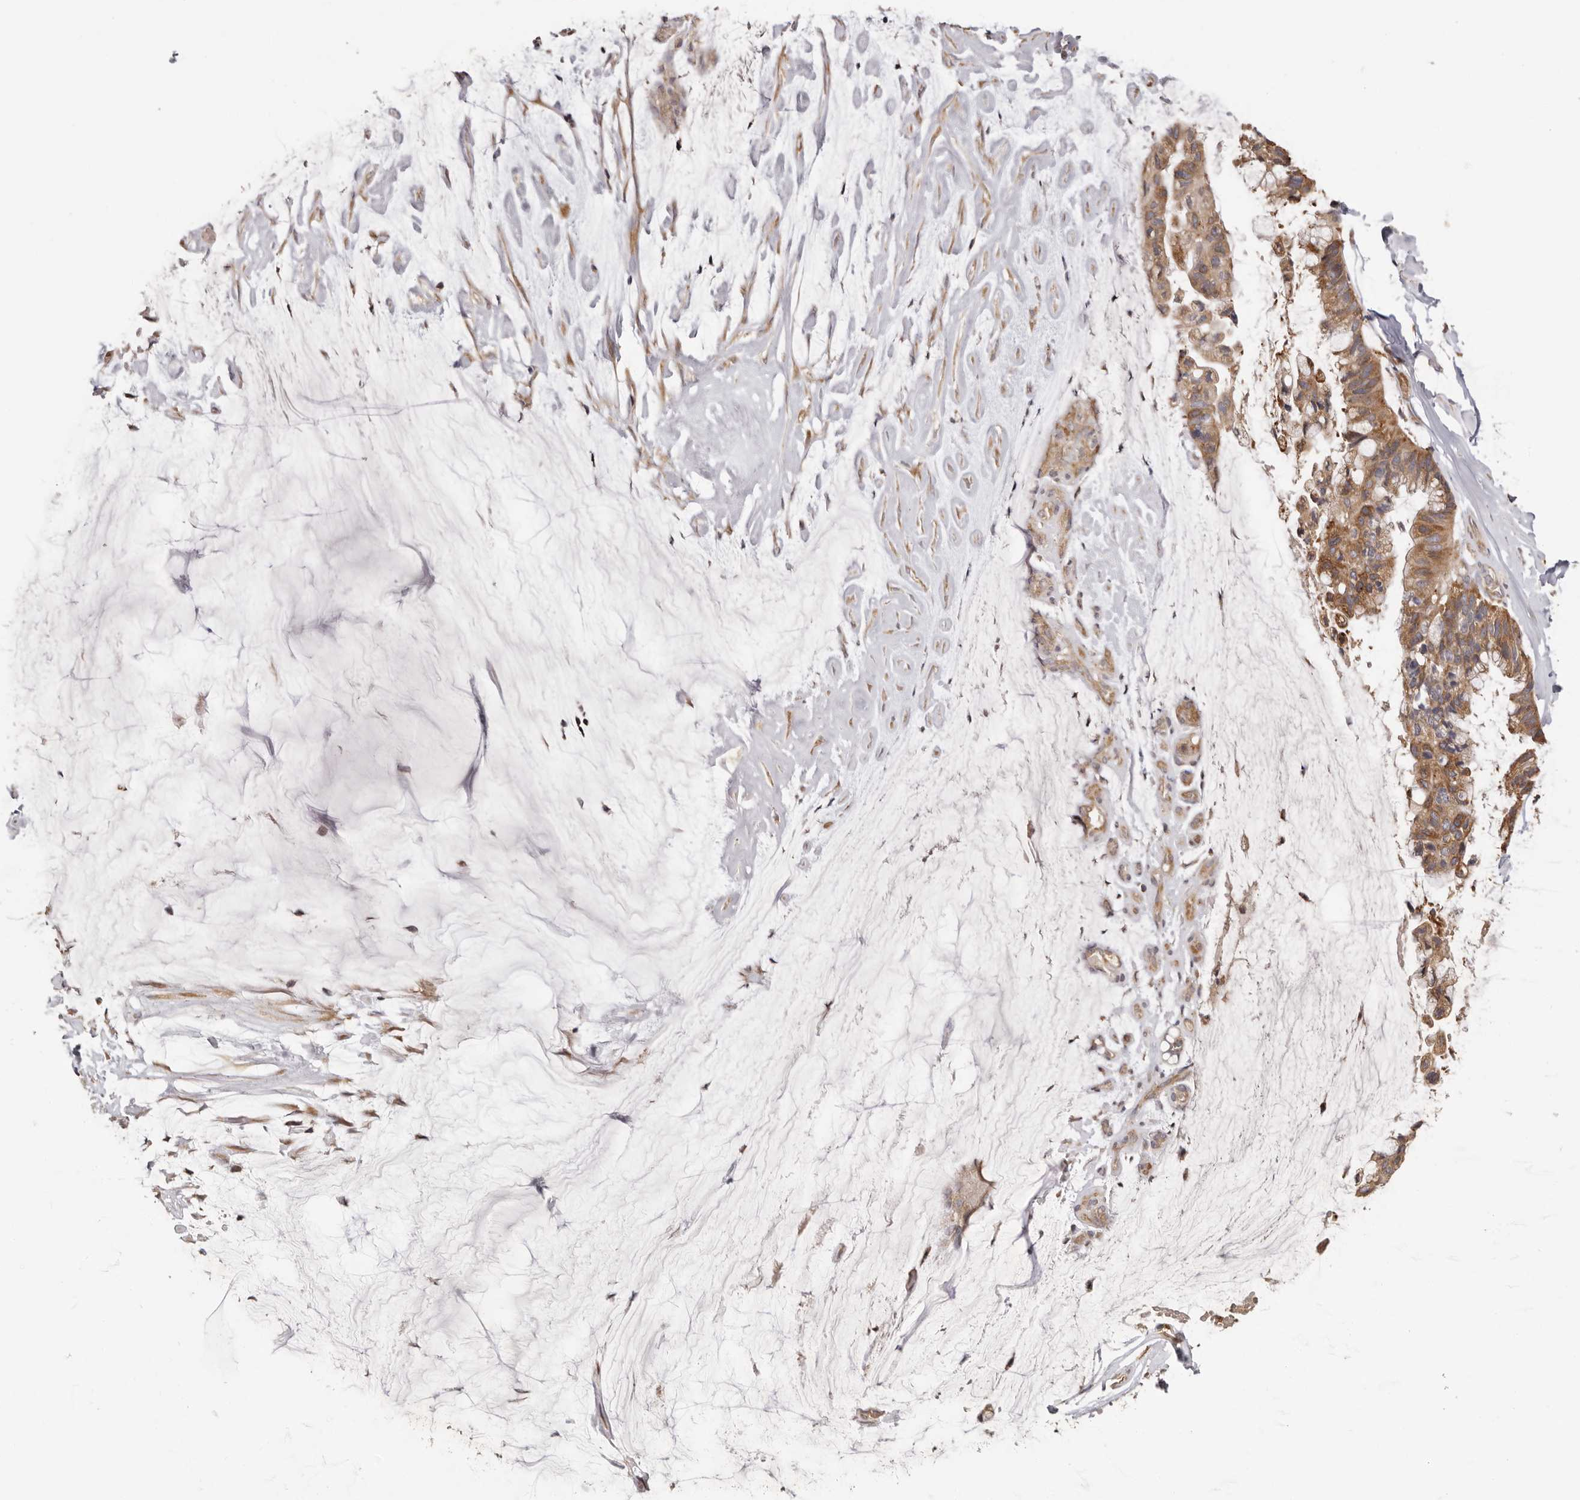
{"staining": {"intensity": "moderate", "quantity": ">75%", "location": "cytoplasmic/membranous"}, "tissue": "ovarian cancer", "cell_type": "Tumor cells", "image_type": "cancer", "snomed": [{"axis": "morphology", "description": "Cystadenocarcinoma, mucinous, NOS"}, {"axis": "topography", "description": "Ovary"}], "caption": "Tumor cells show medium levels of moderate cytoplasmic/membranous staining in approximately >75% of cells in human ovarian cancer (mucinous cystadenocarcinoma).", "gene": "EEF1E1", "patient": {"sex": "female", "age": 39}}